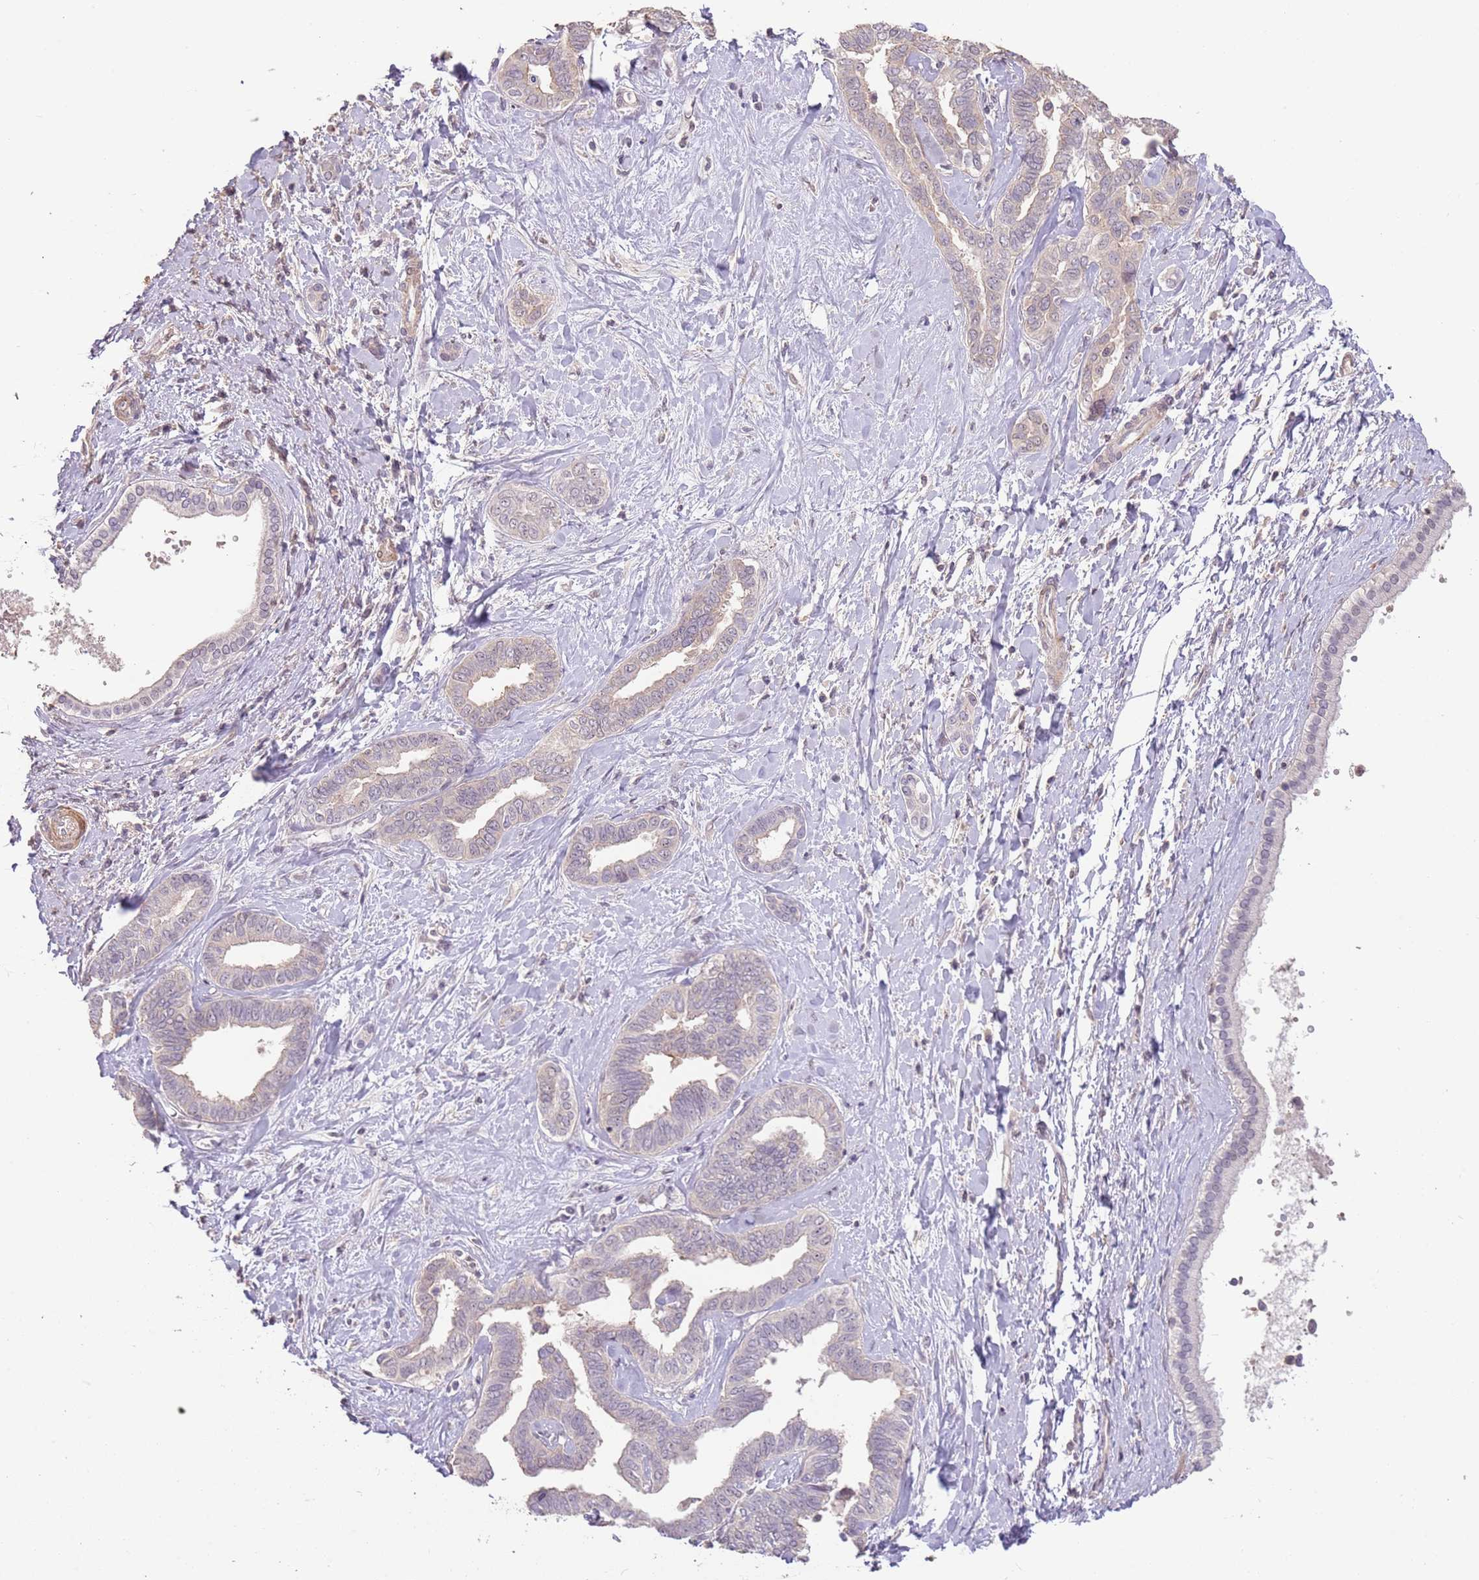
{"staining": {"intensity": "negative", "quantity": "none", "location": "none"}, "tissue": "liver cancer", "cell_type": "Tumor cells", "image_type": "cancer", "snomed": [{"axis": "morphology", "description": "Cholangiocarcinoma"}, {"axis": "topography", "description": "Liver"}], "caption": "IHC photomicrograph of neoplastic tissue: human liver cholangiocarcinoma stained with DAB (3,3'-diaminobenzidine) exhibits no significant protein staining in tumor cells.", "gene": "ADTRP", "patient": {"sex": "female", "age": 77}}